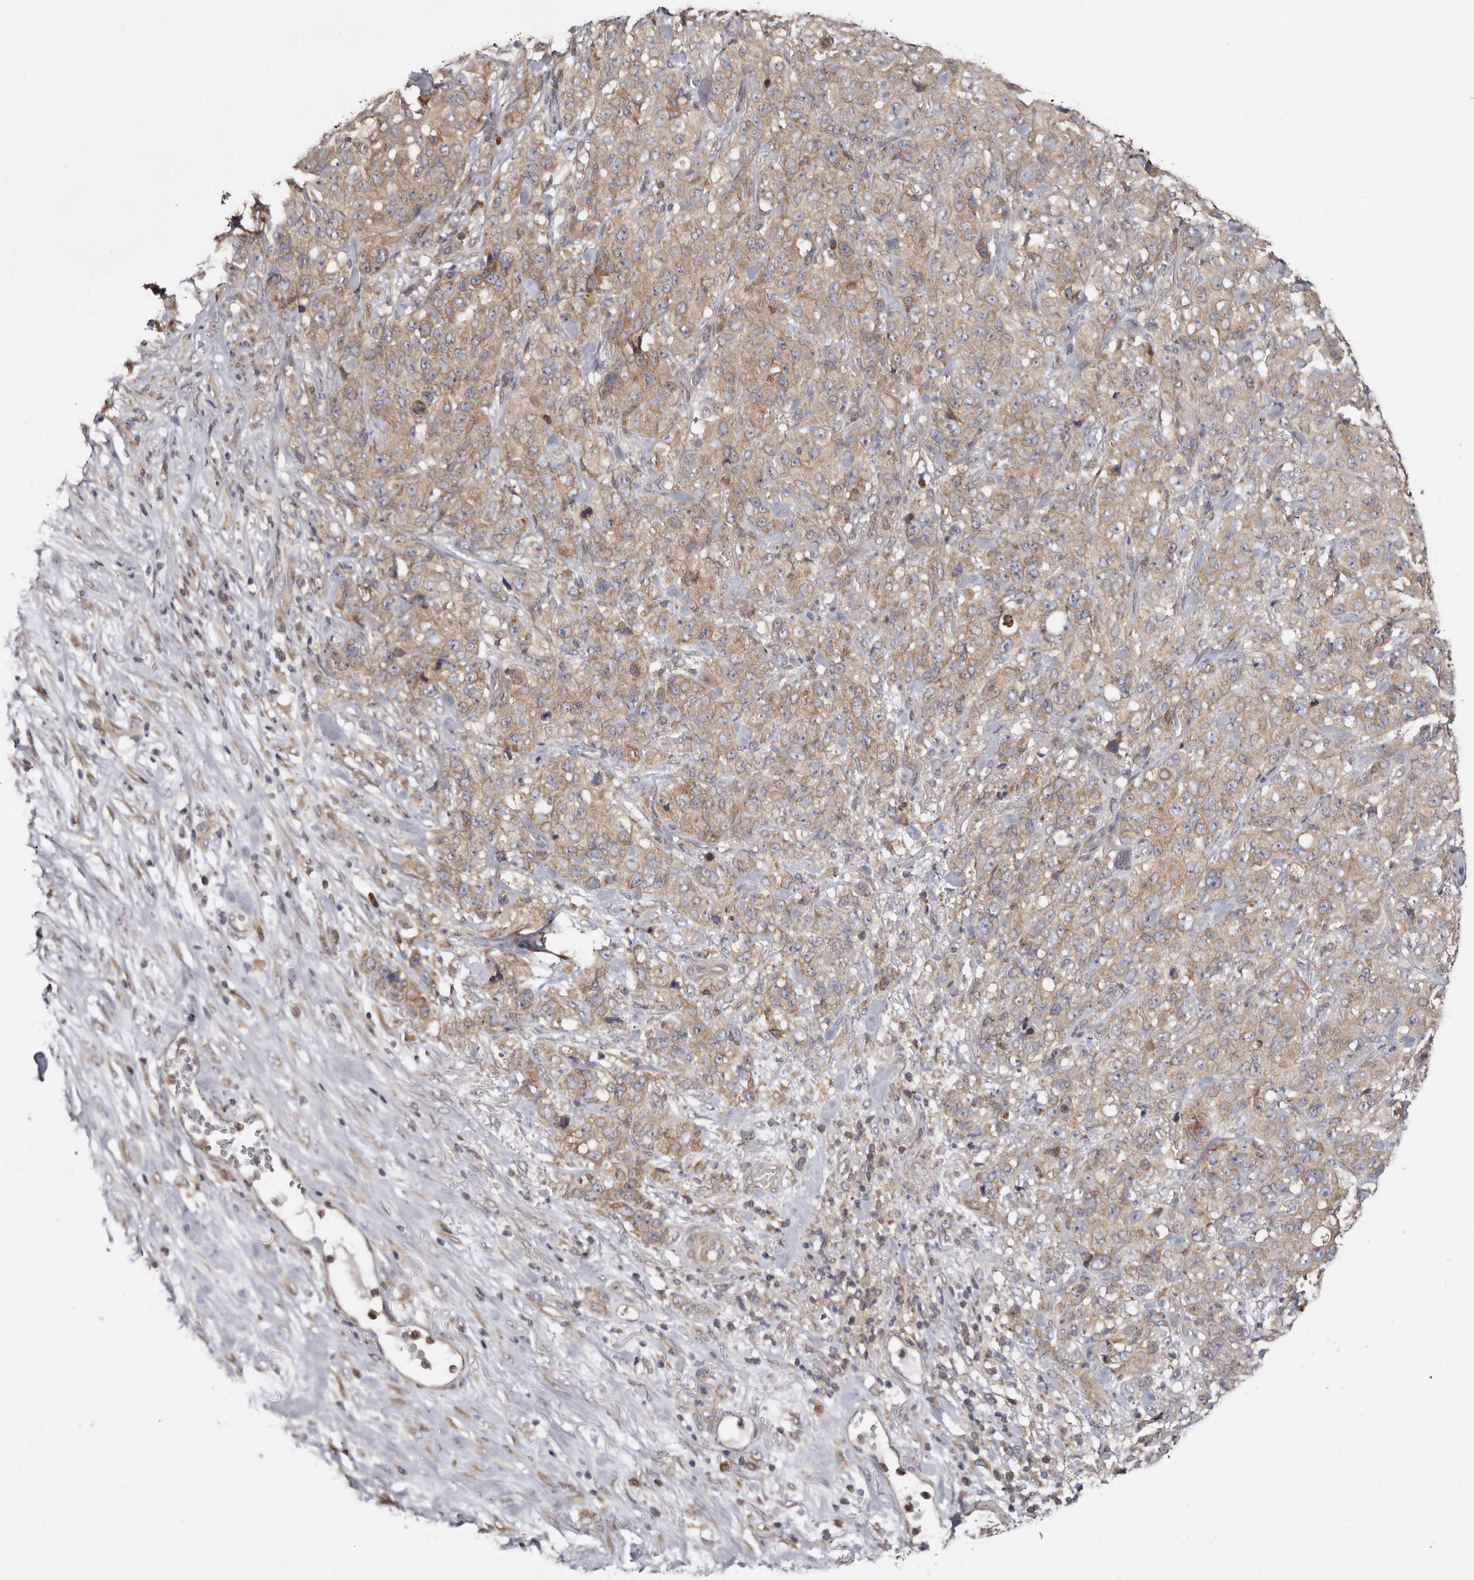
{"staining": {"intensity": "moderate", "quantity": ">75%", "location": "cytoplasmic/membranous"}, "tissue": "stomach cancer", "cell_type": "Tumor cells", "image_type": "cancer", "snomed": [{"axis": "morphology", "description": "Adenocarcinoma, NOS"}, {"axis": "topography", "description": "Stomach"}], "caption": "A brown stain labels moderate cytoplasmic/membranous staining of a protein in human stomach cancer tumor cells. The protein is stained brown, and the nuclei are stained in blue (DAB (3,3'-diaminobenzidine) IHC with brightfield microscopy, high magnification).", "gene": "TMUB1", "patient": {"sex": "male", "age": 48}}